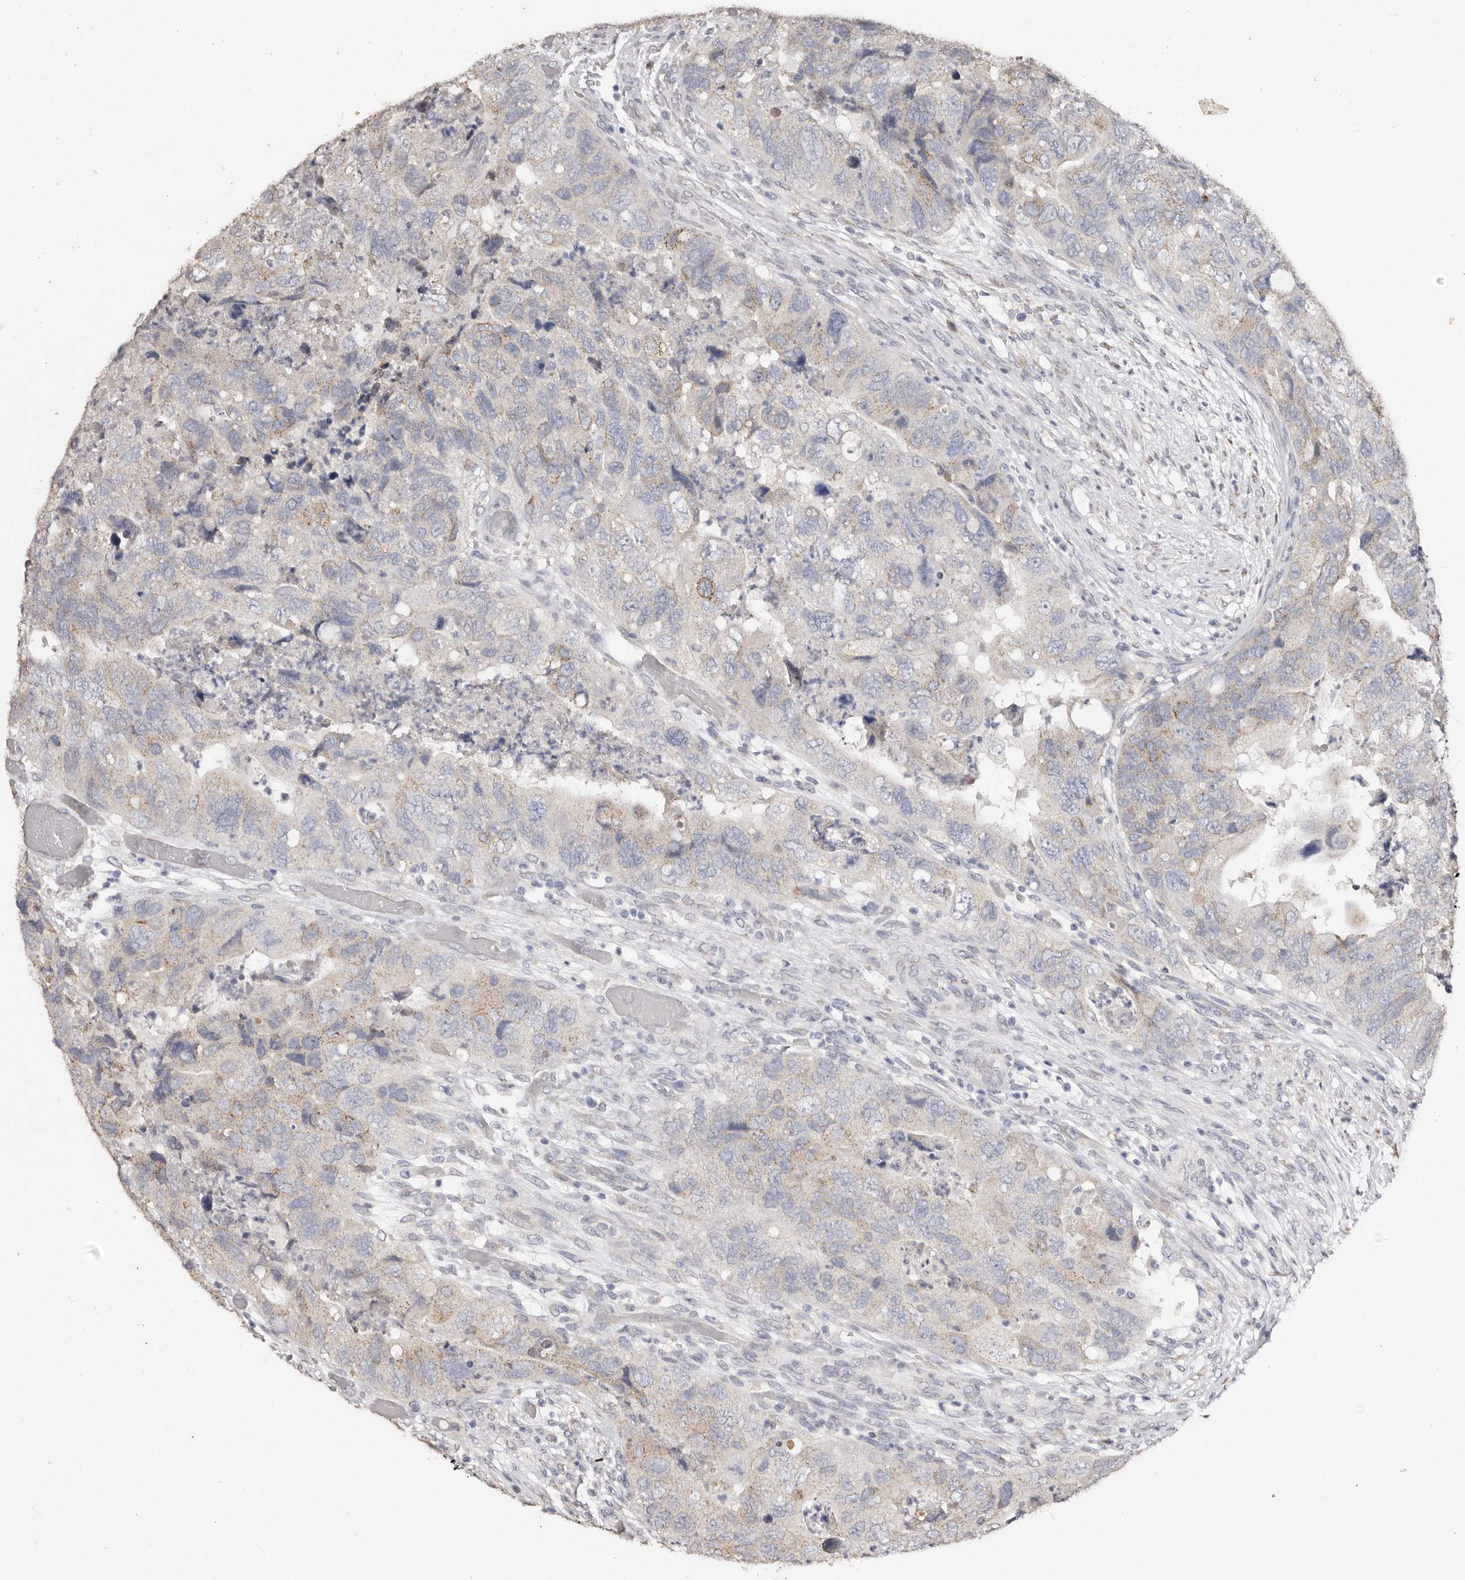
{"staining": {"intensity": "weak", "quantity": "25%-75%", "location": "cytoplasmic/membranous"}, "tissue": "colorectal cancer", "cell_type": "Tumor cells", "image_type": "cancer", "snomed": [{"axis": "morphology", "description": "Adenocarcinoma, NOS"}, {"axis": "topography", "description": "Rectum"}], "caption": "Immunohistochemistry staining of colorectal cancer, which demonstrates low levels of weak cytoplasmic/membranous positivity in about 25%-75% of tumor cells indicating weak cytoplasmic/membranous protein staining. The staining was performed using DAB (brown) for protein detection and nuclei were counterstained in hematoxylin (blue).", "gene": "LGALS7B", "patient": {"sex": "male", "age": 63}}